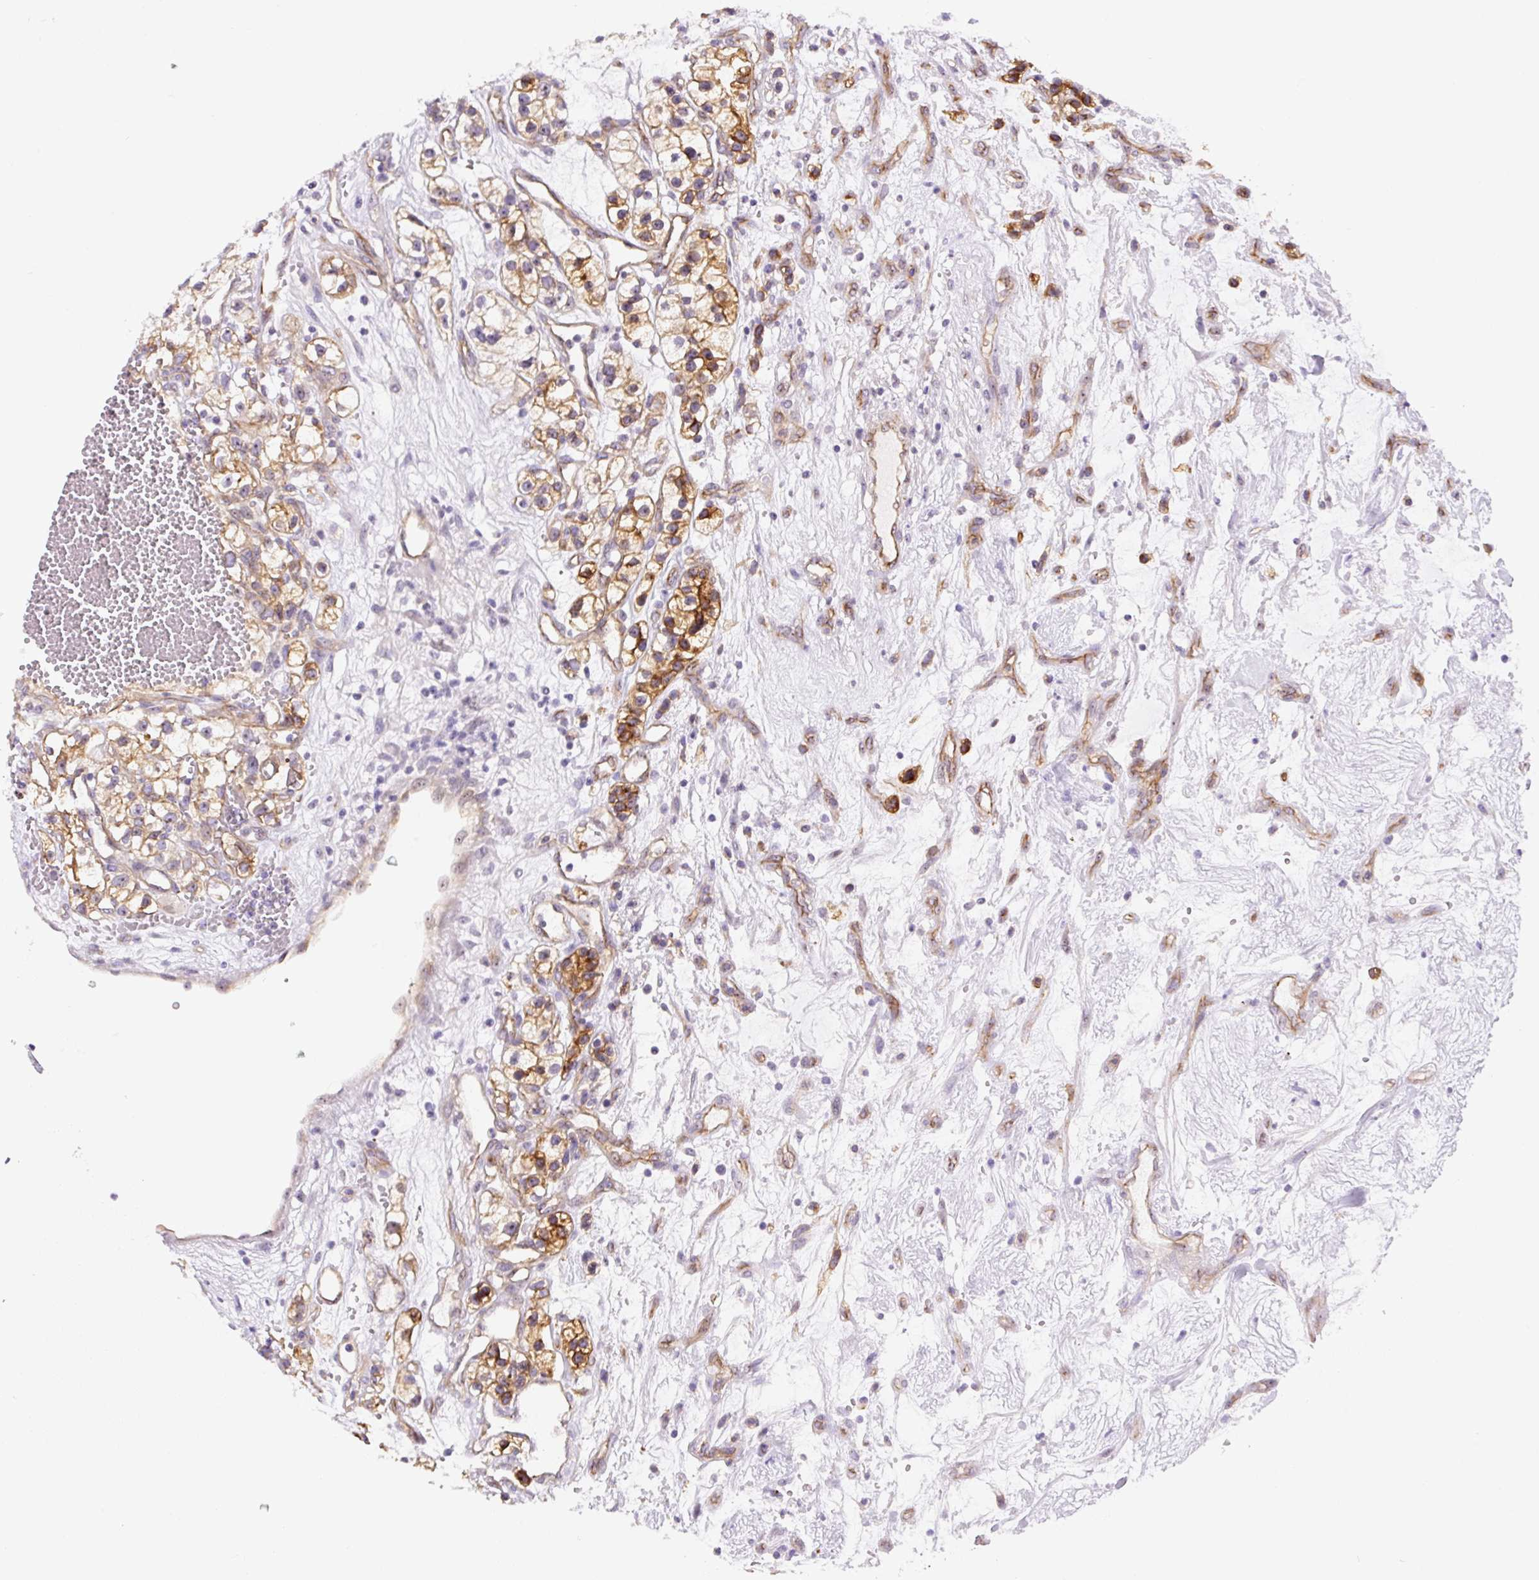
{"staining": {"intensity": "moderate", "quantity": "<25%", "location": "cytoplasmic/membranous"}, "tissue": "renal cancer", "cell_type": "Tumor cells", "image_type": "cancer", "snomed": [{"axis": "morphology", "description": "Adenocarcinoma, NOS"}, {"axis": "topography", "description": "Kidney"}], "caption": "A high-resolution photomicrograph shows immunohistochemistry staining of renal cancer, which shows moderate cytoplasmic/membranous positivity in about <25% of tumor cells. The protein of interest is shown in brown color, while the nuclei are stained blue.", "gene": "MYO5C", "patient": {"sex": "female", "age": 57}}